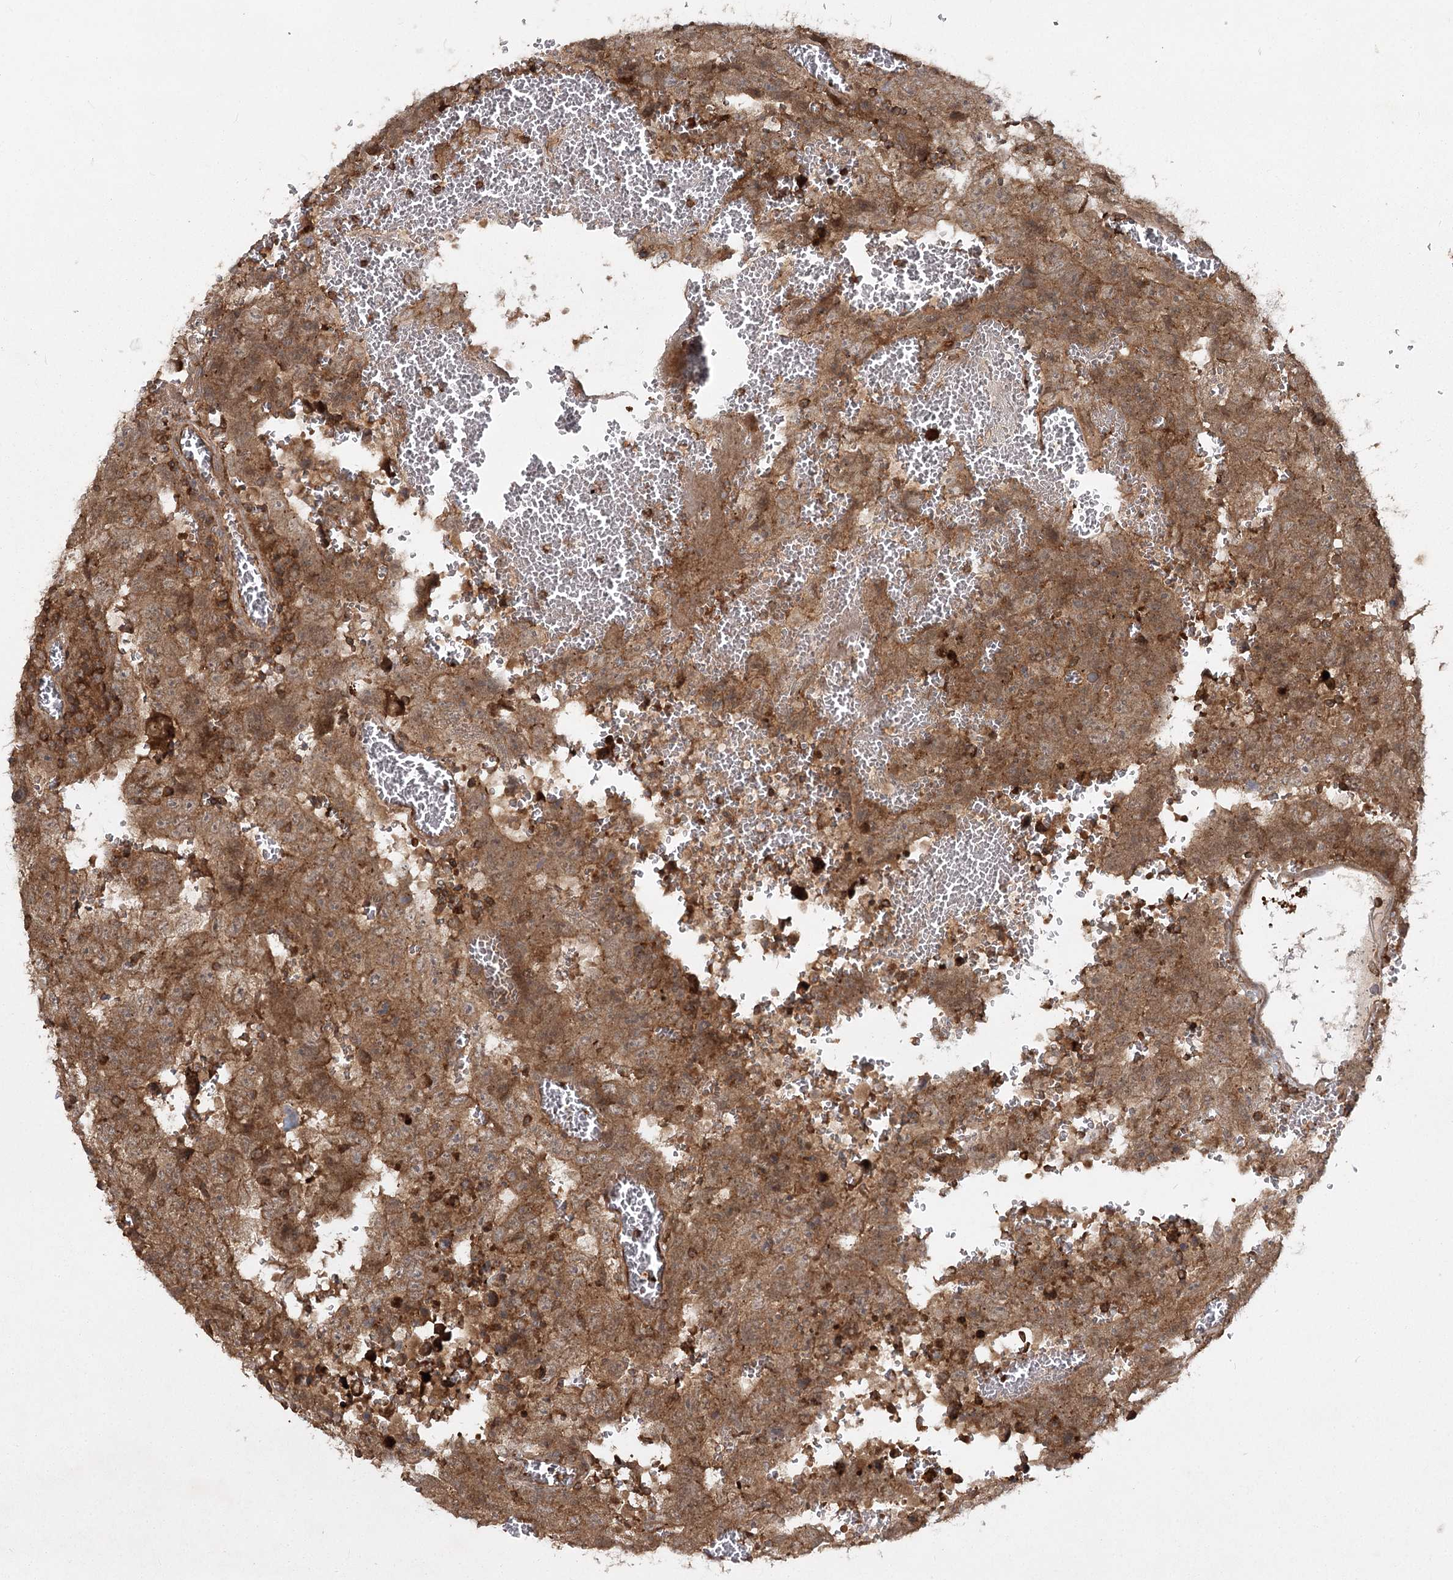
{"staining": {"intensity": "moderate", "quantity": ">75%", "location": "cytoplasmic/membranous"}, "tissue": "testis cancer", "cell_type": "Tumor cells", "image_type": "cancer", "snomed": [{"axis": "morphology", "description": "Carcinoma, Embryonal, NOS"}, {"axis": "topography", "description": "Testis"}], "caption": "Human testis cancer (embryonal carcinoma) stained with a protein marker demonstrates moderate staining in tumor cells.", "gene": "MDFIC", "patient": {"sex": "male", "age": 26}}